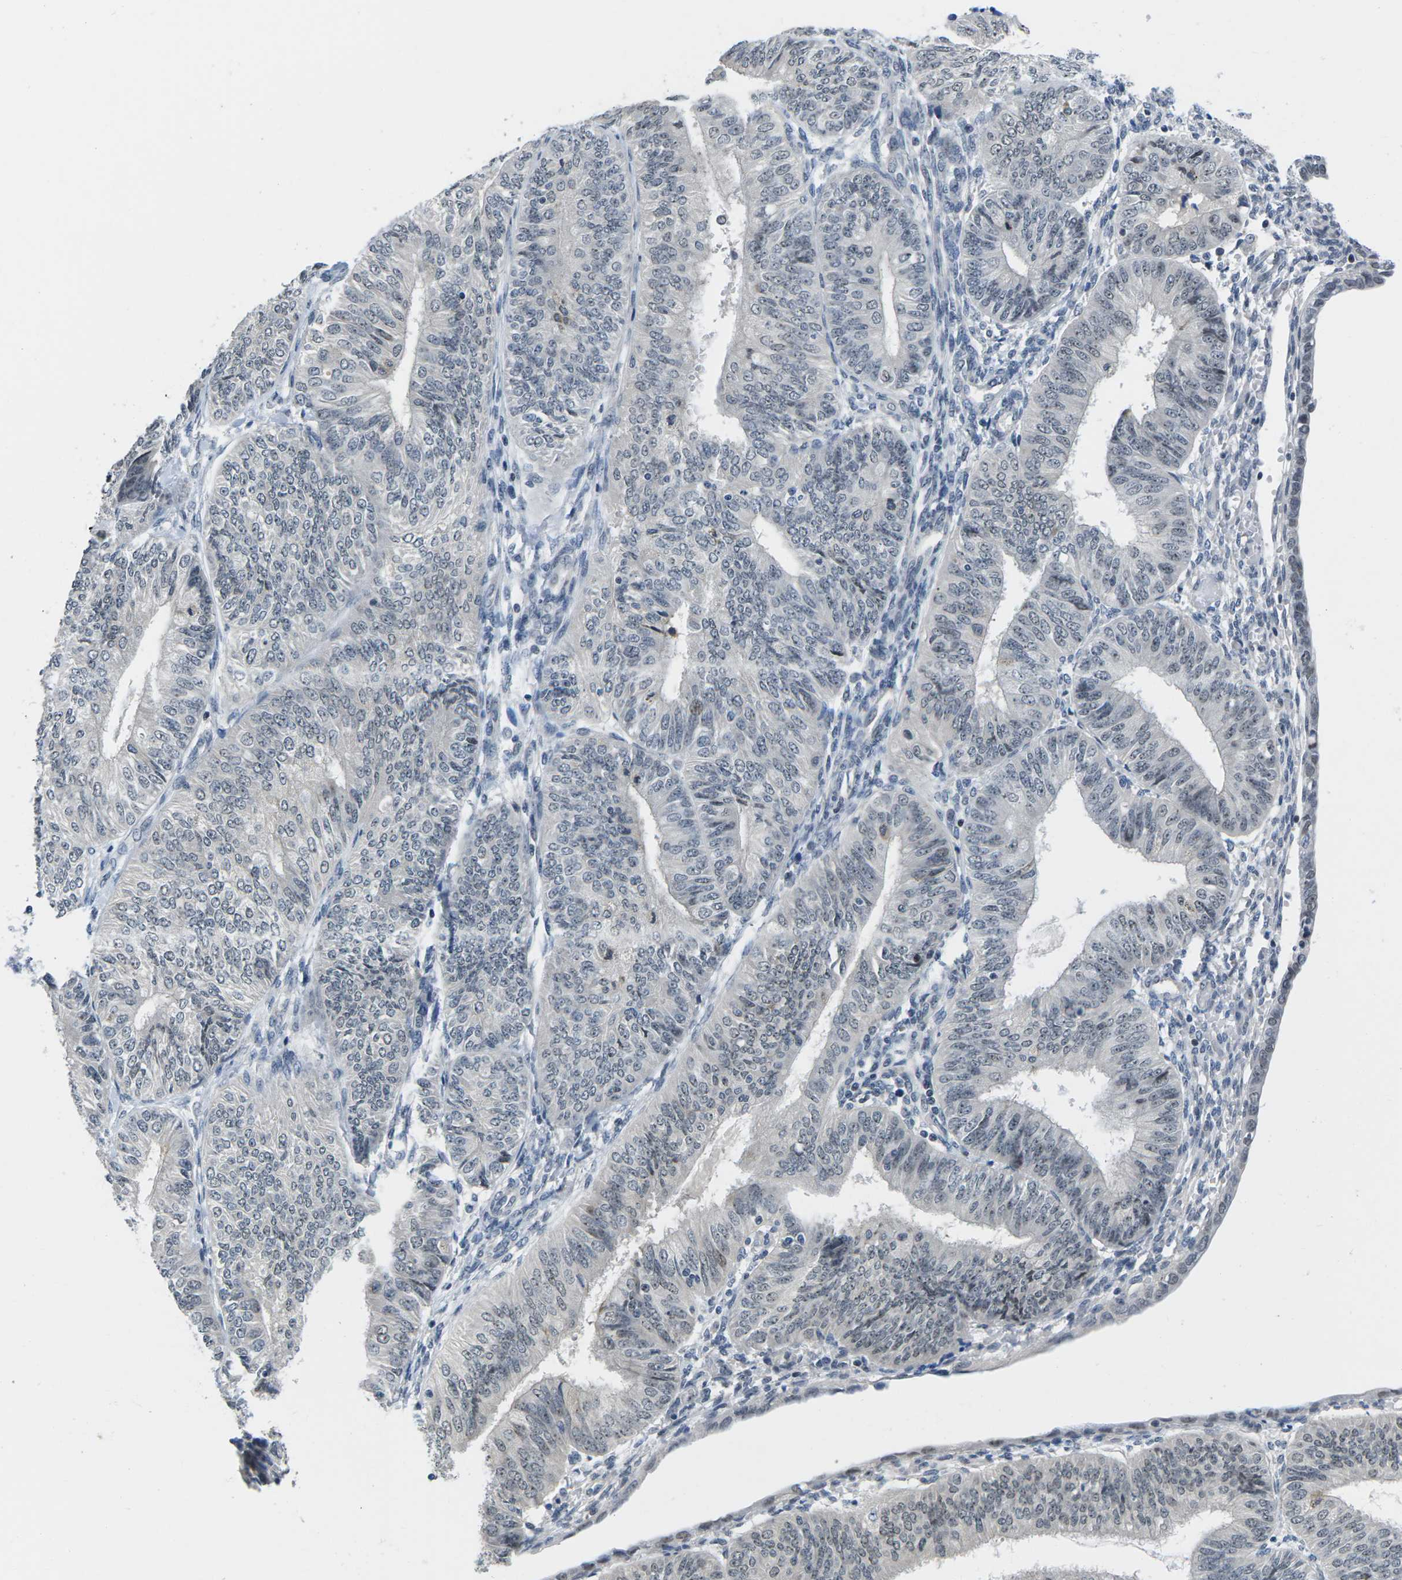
{"staining": {"intensity": "weak", "quantity": "<25%", "location": "nuclear"}, "tissue": "endometrial cancer", "cell_type": "Tumor cells", "image_type": "cancer", "snomed": [{"axis": "morphology", "description": "Adenocarcinoma, NOS"}, {"axis": "topography", "description": "Endometrium"}], "caption": "The photomicrograph reveals no staining of tumor cells in adenocarcinoma (endometrial). (Stains: DAB (3,3'-diaminobenzidine) IHC with hematoxylin counter stain, Microscopy: brightfield microscopy at high magnification).", "gene": "NSRP1", "patient": {"sex": "female", "age": 58}}